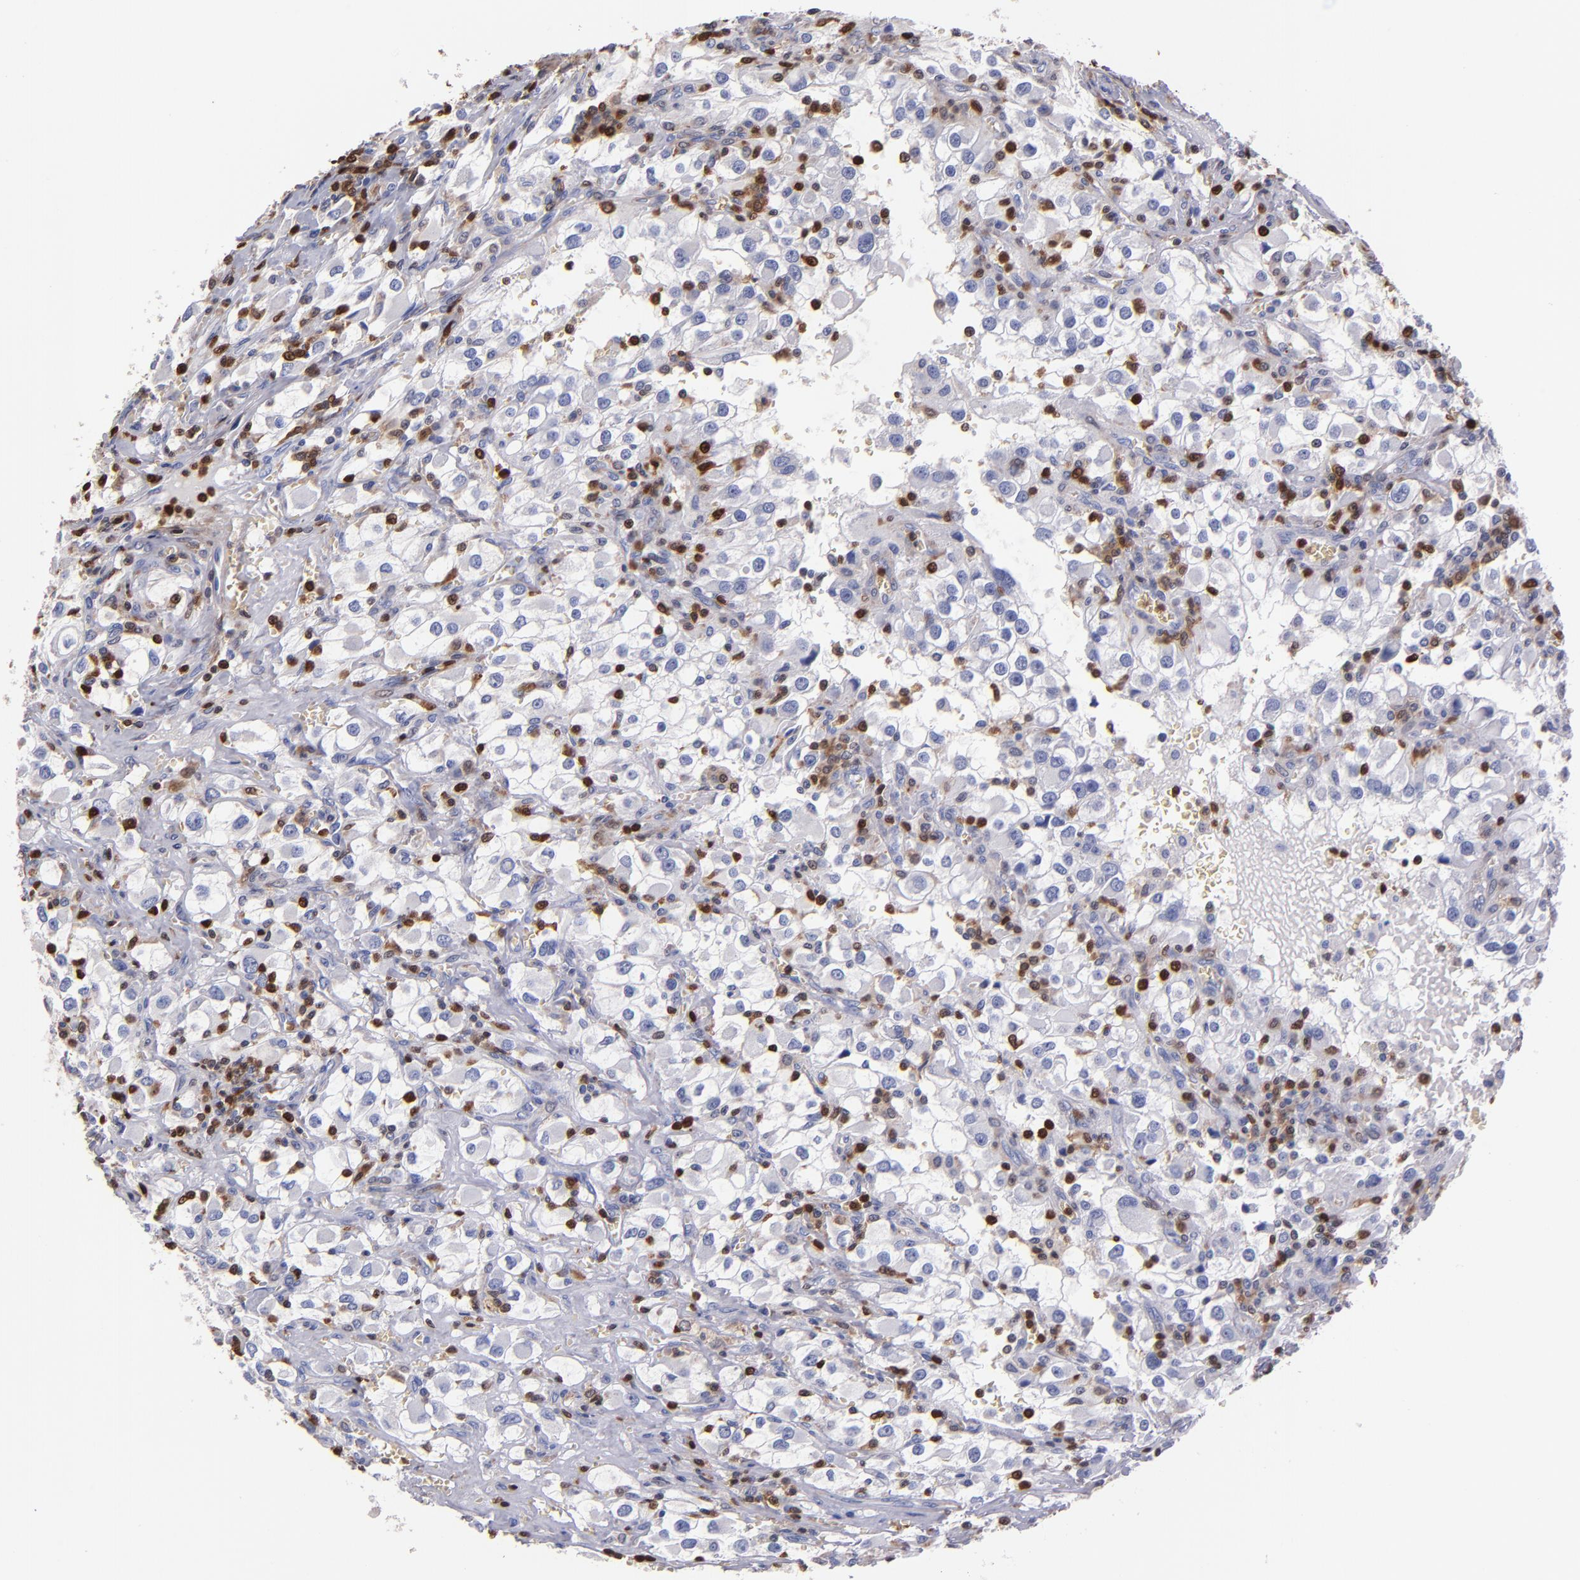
{"staining": {"intensity": "negative", "quantity": "none", "location": "none"}, "tissue": "renal cancer", "cell_type": "Tumor cells", "image_type": "cancer", "snomed": [{"axis": "morphology", "description": "Adenocarcinoma, NOS"}, {"axis": "topography", "description": "Kidney"}], "caption": "There is no significant positivity in tumor cells of adenocarcinoma (renal).", "gene": "S100A4", "patient": {"sex": "female", "age": 52}}